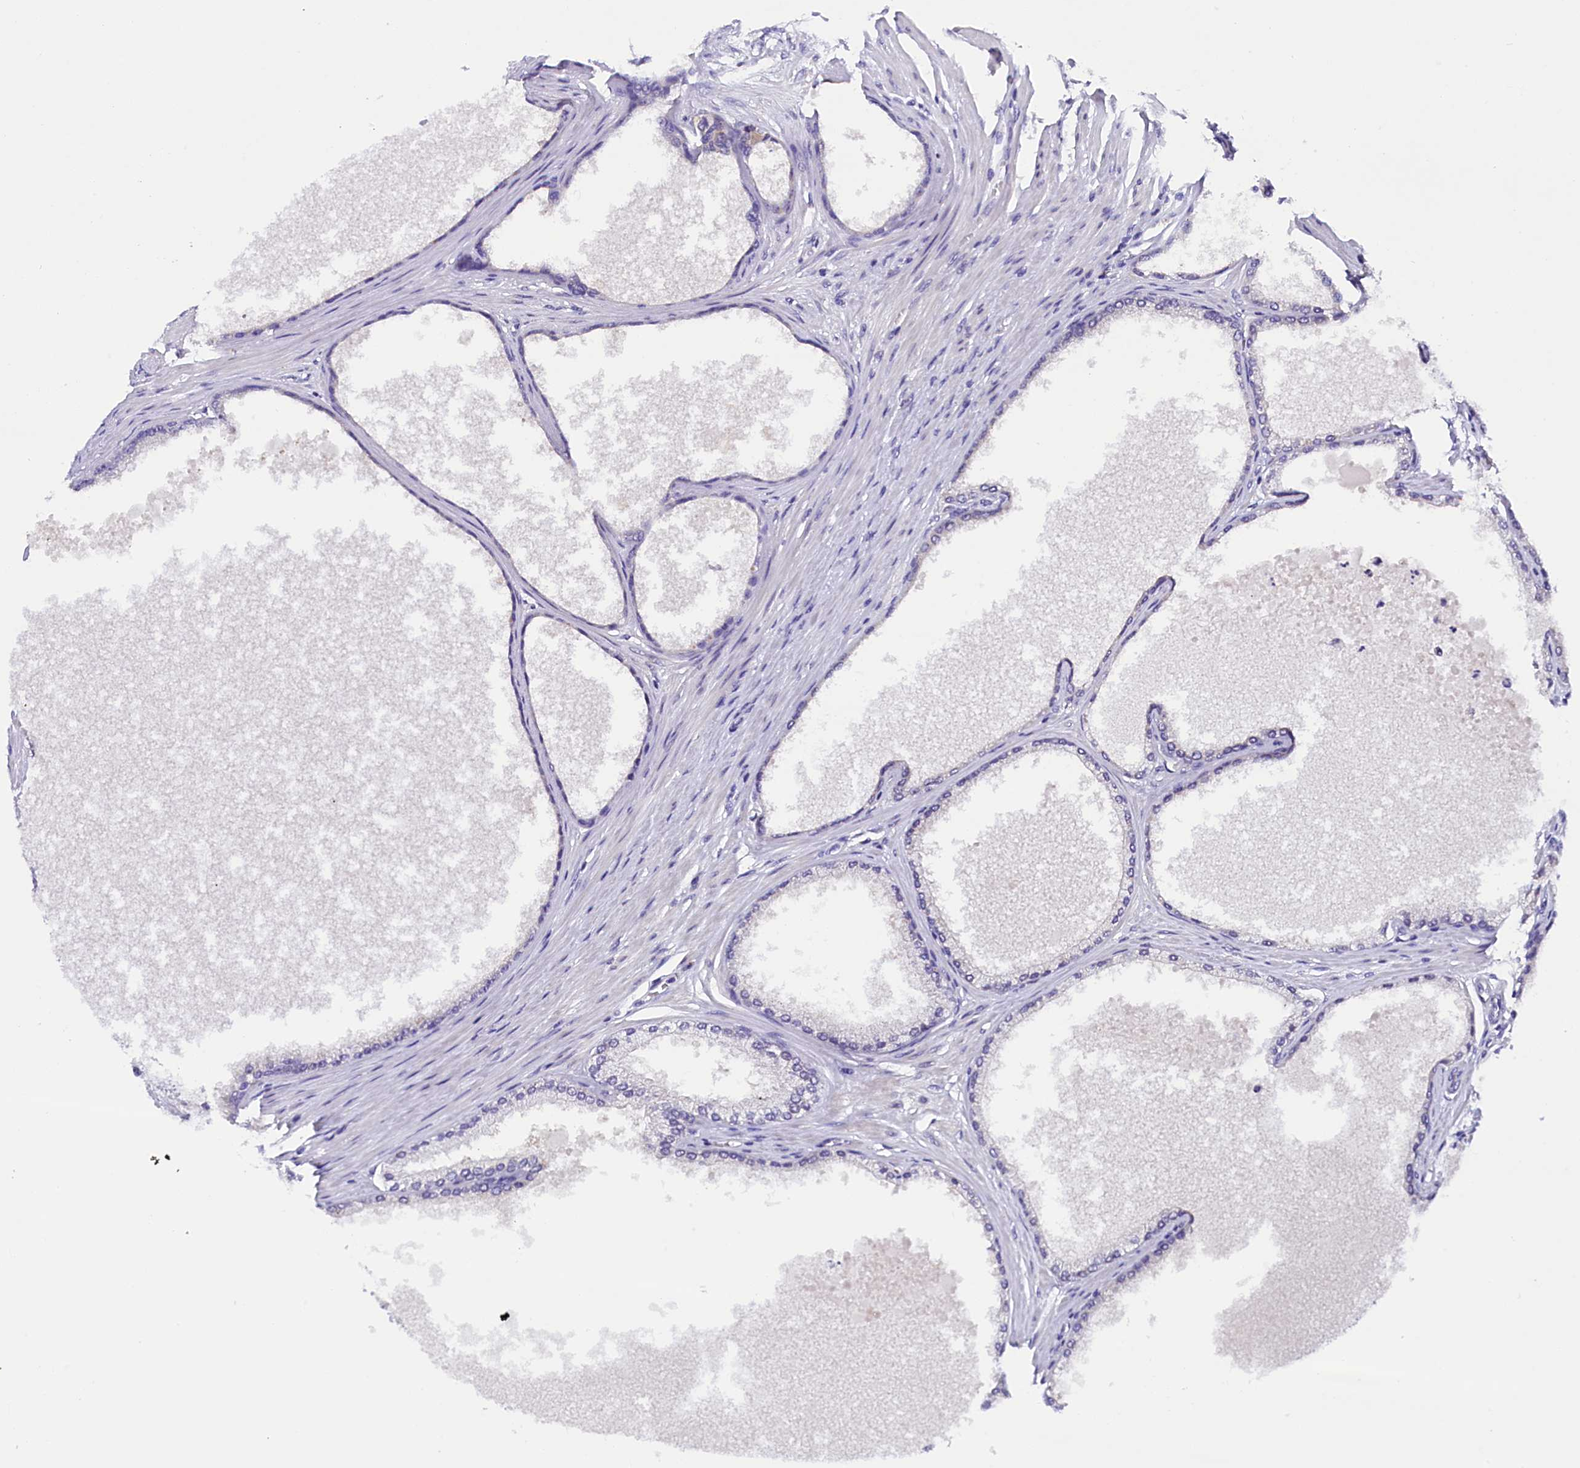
{"staining": {"intensity": "negative", "quantity": "none", "location": "none"}, "tissue": "prostate cancer", "cell_type": "Tumor cells", "image_type": "cancer", "snomed": [{"axis": "morphology", "description": "Adenocarcinoma, Low grade"}, {"axis": "topography", "description": "Prostate"}], "caption": "There is no significant positivity in tumor cells of low-grade adenocarcinoma (prostate).", "gene": "IQCN", "patient": {"sex": "male", "age": 63}}